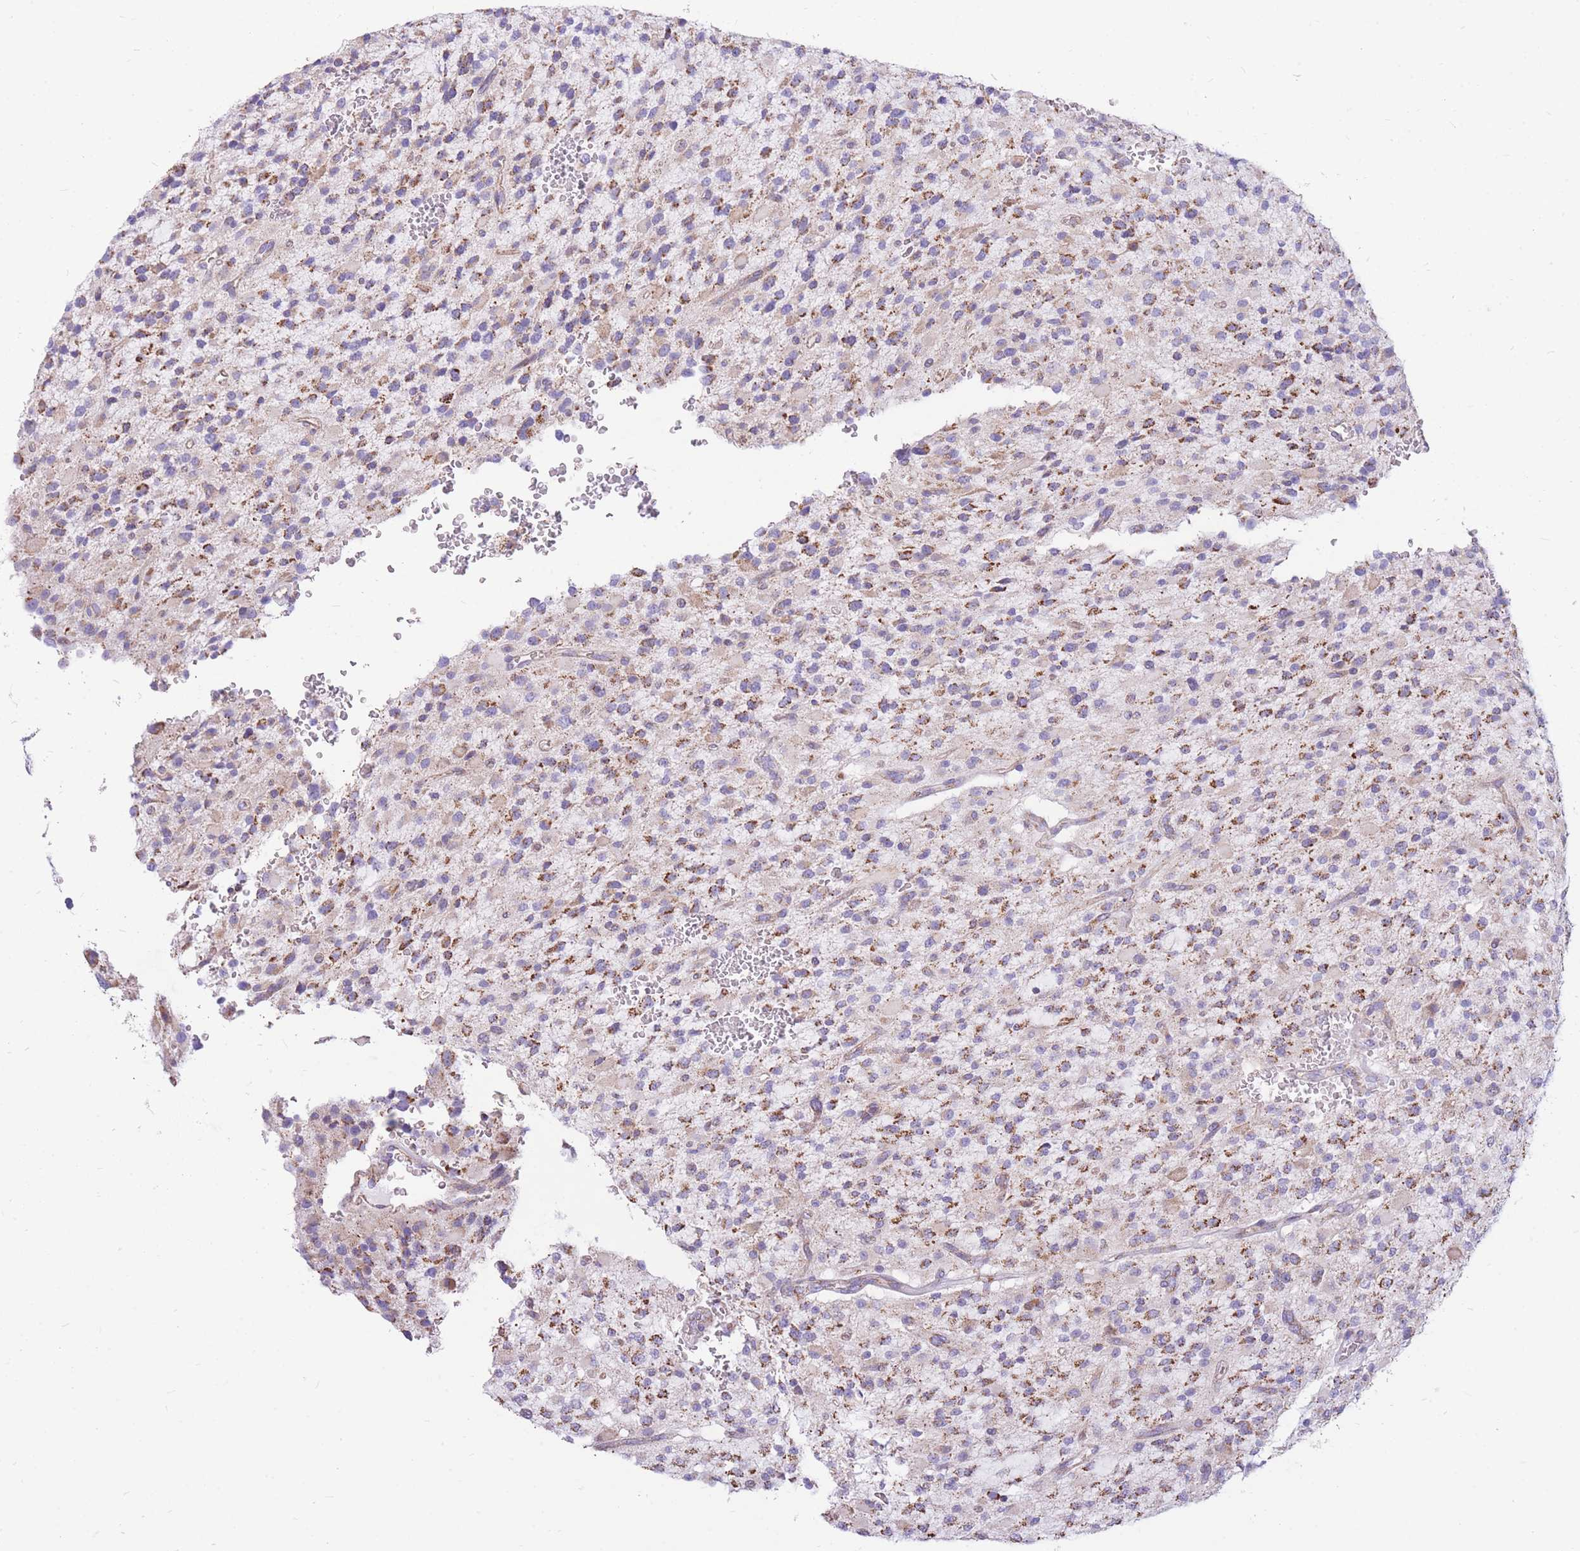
{"staining": {"intensity": "moderate", "quantity": "25%-75%", "location": "cytoplasmic/membranous"}, "tissue": "glioma", "cell_type": "Tumor cells", "image_type": "cancer", "snomed": [{"axis": "morphology", "description": "Glioma, malignant, High grade"}, {"axis": "topography", "description": "Brain"}], "caption": "Immunohistochemistry histopathology image of high-grade glioma (malignant) stained for a protein (brown), which displays medium levels of moderate cytoplasmic/membranous staining in approximately 25%-75% of tumor cells.", "gene": "PCSK1", "patient": {"sex": "male", "age": 34}}